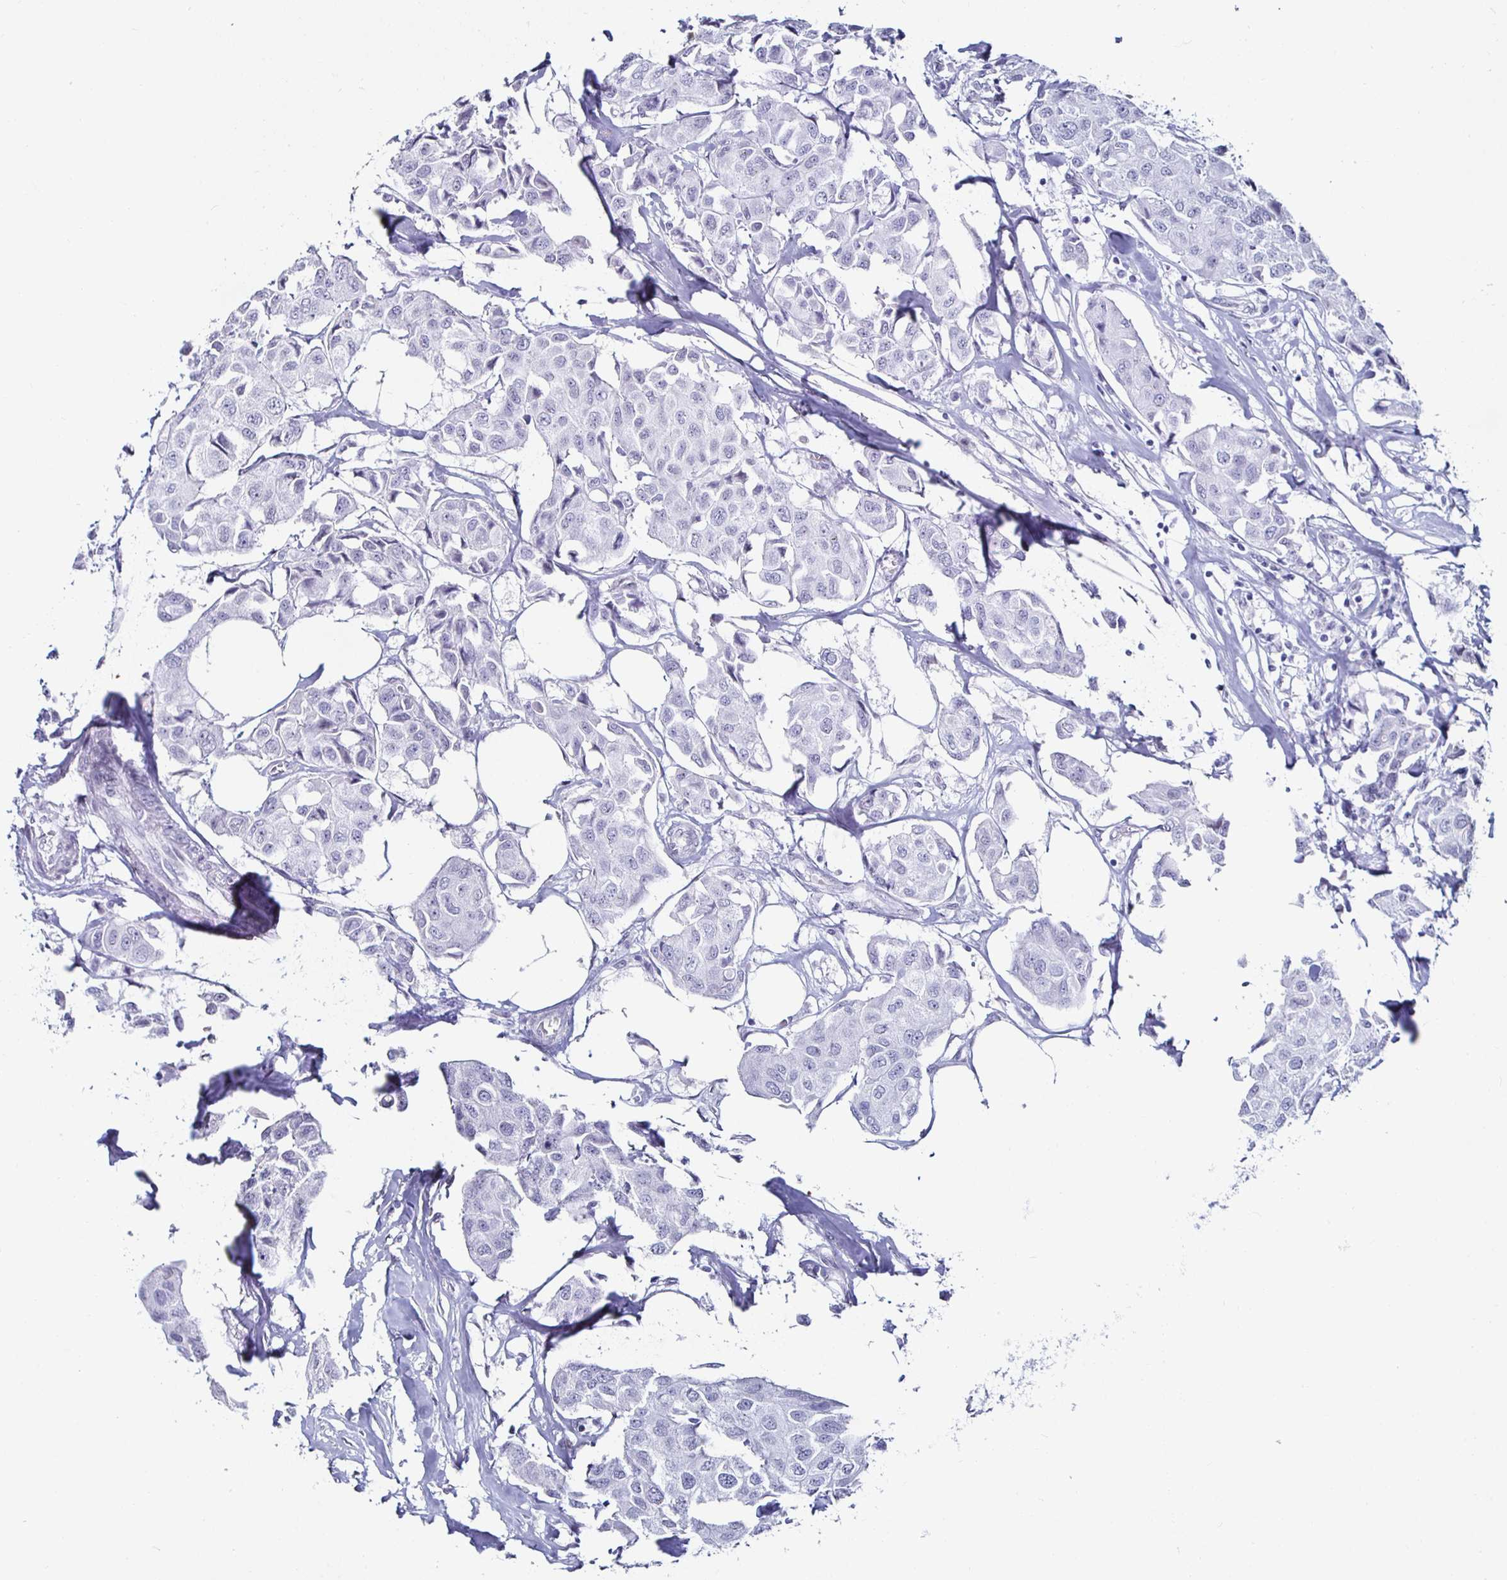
{"staining": {"intensity": "negative", "quantity": "none", "location": "none"}, "tissue": "breast cancer", "cell_type": "Tumor cells", "image_type": "cancer", "snomed": [{"axis": "morphology", "description": "Duct carcinoma"}, {"axis": "topography", "description": "Breast"}, {"axis": "topography", "description": "Lymph node"}], "caption": "DAB (3,3'-diaminobenzidine) immunohistochemical staining of breast cancer demonstrates no significant positivity in tumor cells. (Stains: DAB (3,3'-diaminobenzidine) immunohistochemistry with hematoxylin counter stain, Microscopy: brightfield microscopy at high magnification).", "gene": "KRT4", "patient": {"sex": "female", "age": 80}}